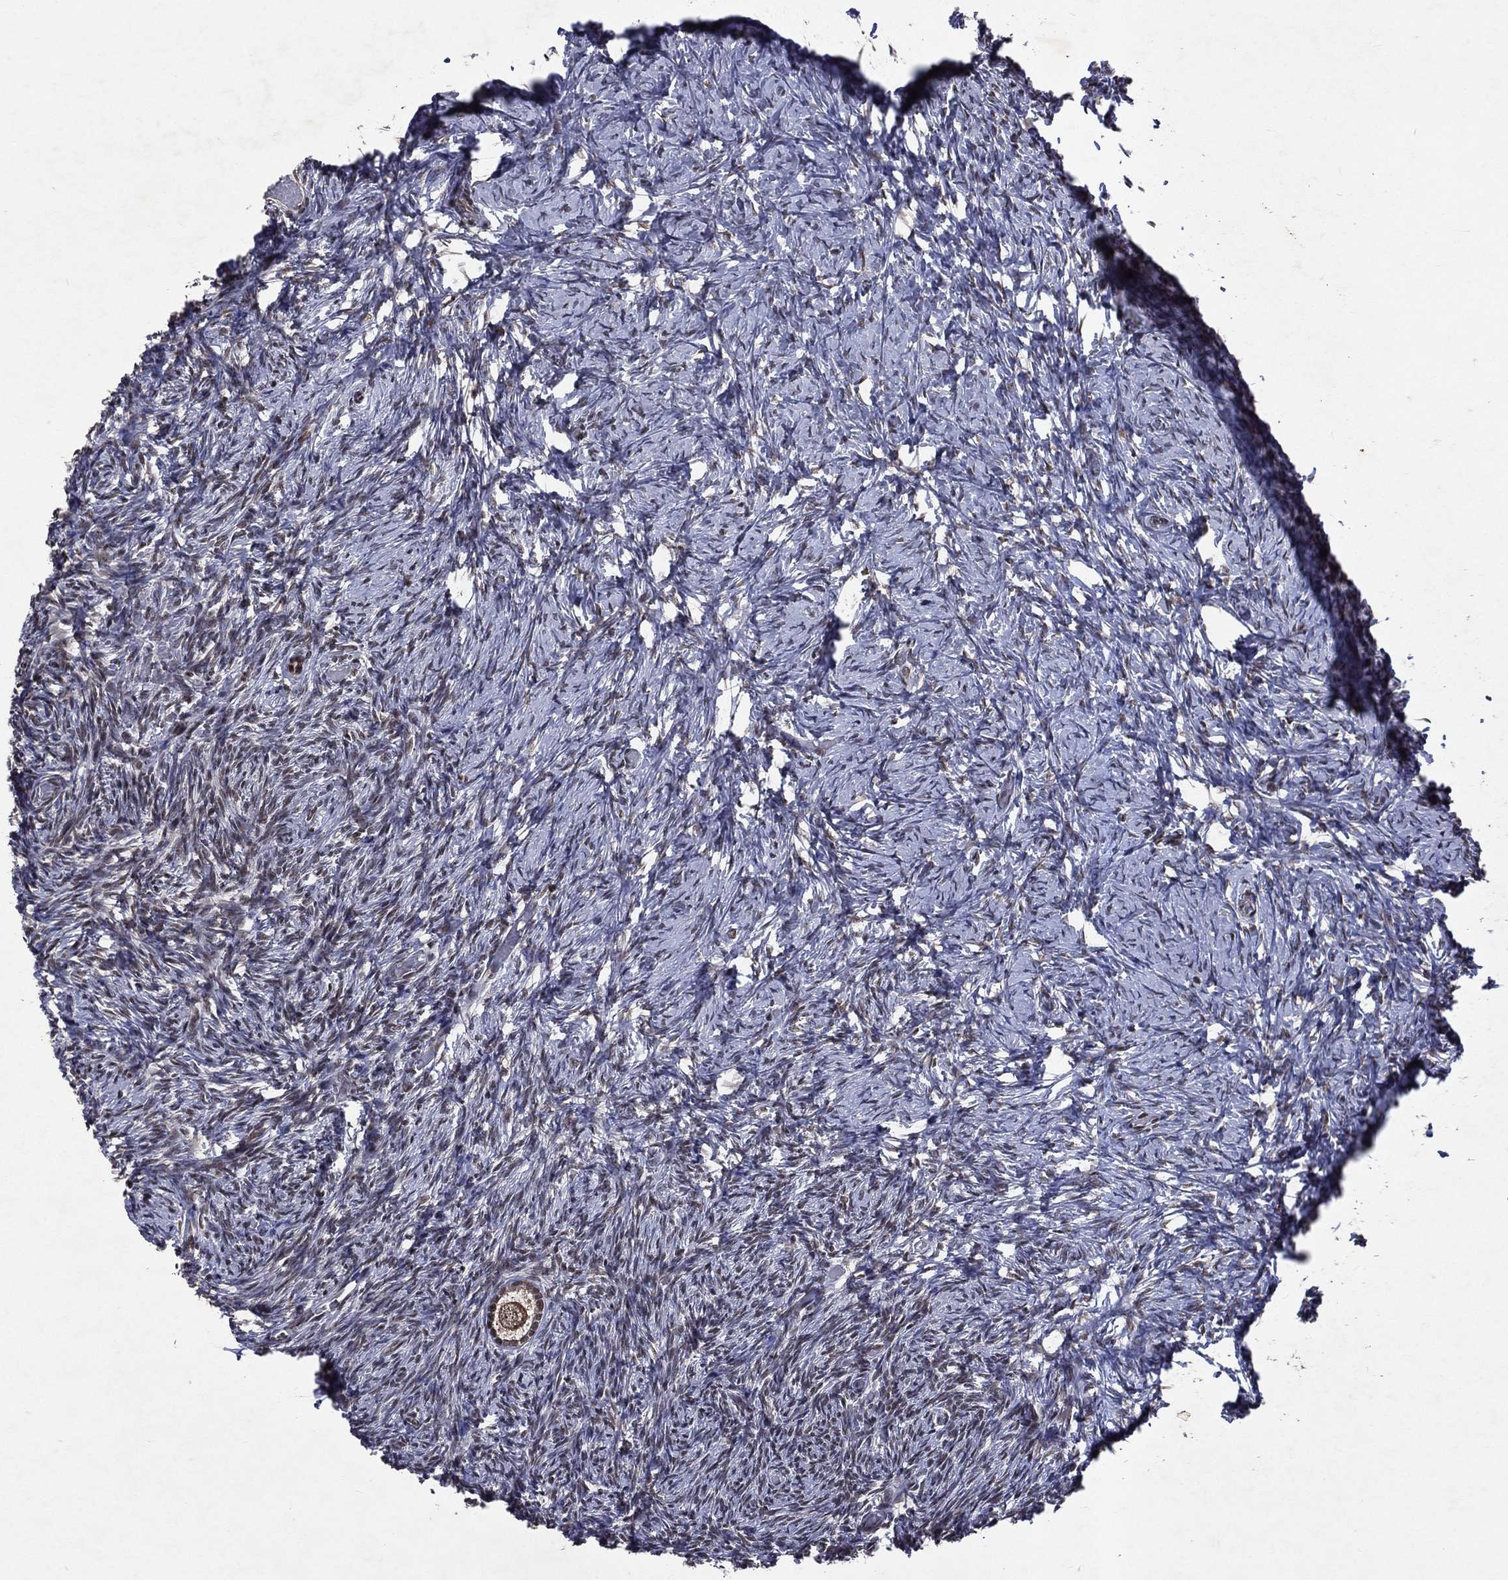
{"staining": {"intensity": "moderate", "quantity": ">75%", "location": "cytoplasmic/membranous,nuclear"}, "tissue": "ovary", "cell_type": "Follicle cells", "image_type": "normal", "snomed": [{"axis": "morphology", "description": "Normal tissue, NOS"}, {"axis": "topography", "description": "Ovary"}], "caption": "This is an image of IHC staining of normal ovary, which shows moderate expression in the cytoplasmic/membranous,nuclear of follicle cells.", "gene": "DMAP1", "patient": {"sex": "female", "age": 39}}